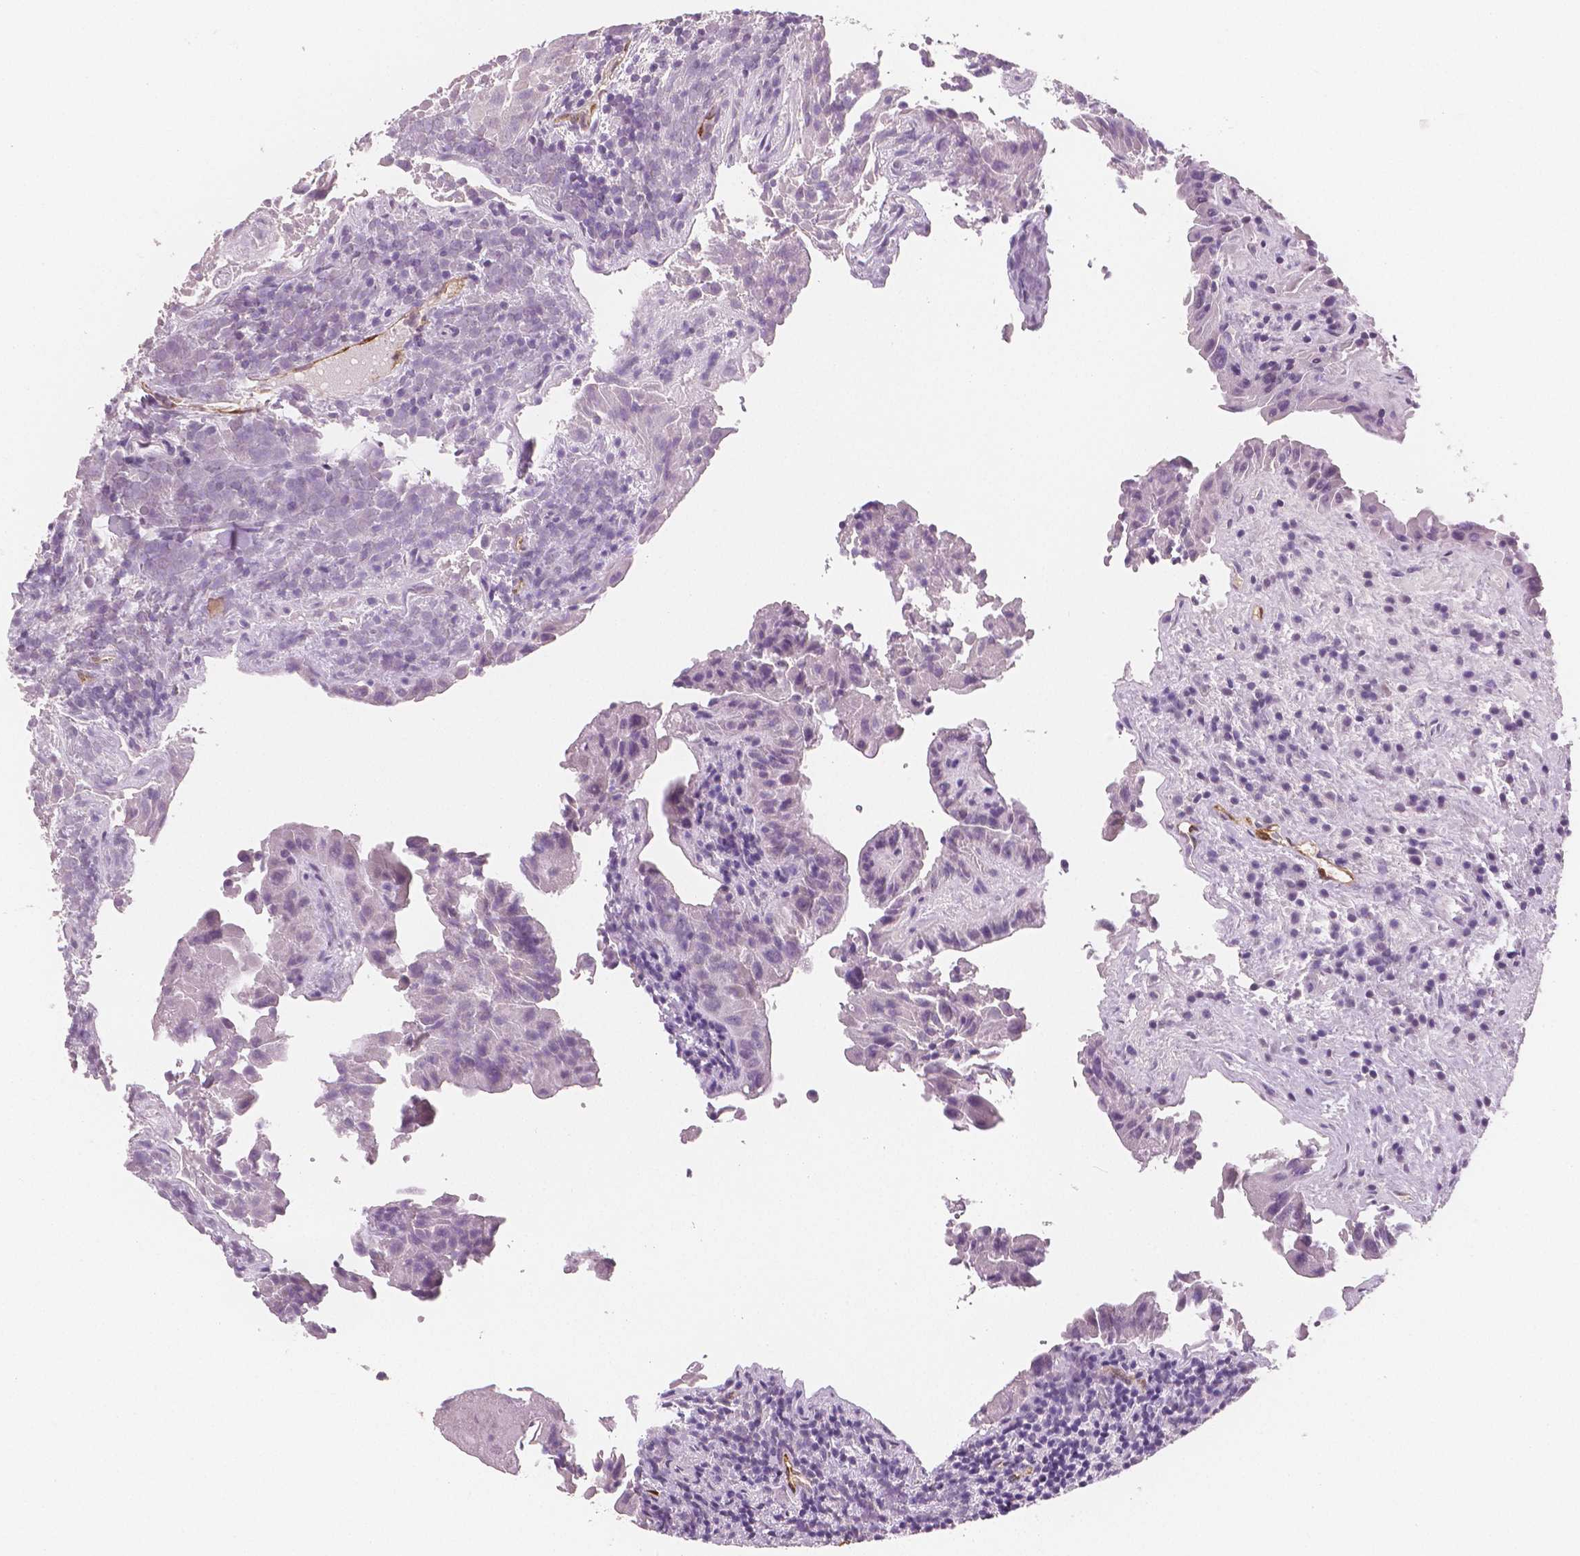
{"staining": {"intensity": "negative", "quantity": "none", "location": "none"}, "tissue": "thyroid cancer", "cell_type": "Tumor cells", "image_type": "cancer", "snomed": [{"axis": "morphology", "description": "Papillary adenocarcinoma, NOS"}, {"axis": "topography", "description": "Thyroid gland"}], "caption": "IHC of human papillary adenocarcinoma (thyroid) demonstrates no expression in tumor cells. (DAB immunohistochemistry (IHC), high magnification).", "gene": "TSPAN7", "patient": {"sex": "female", "age": 37}}